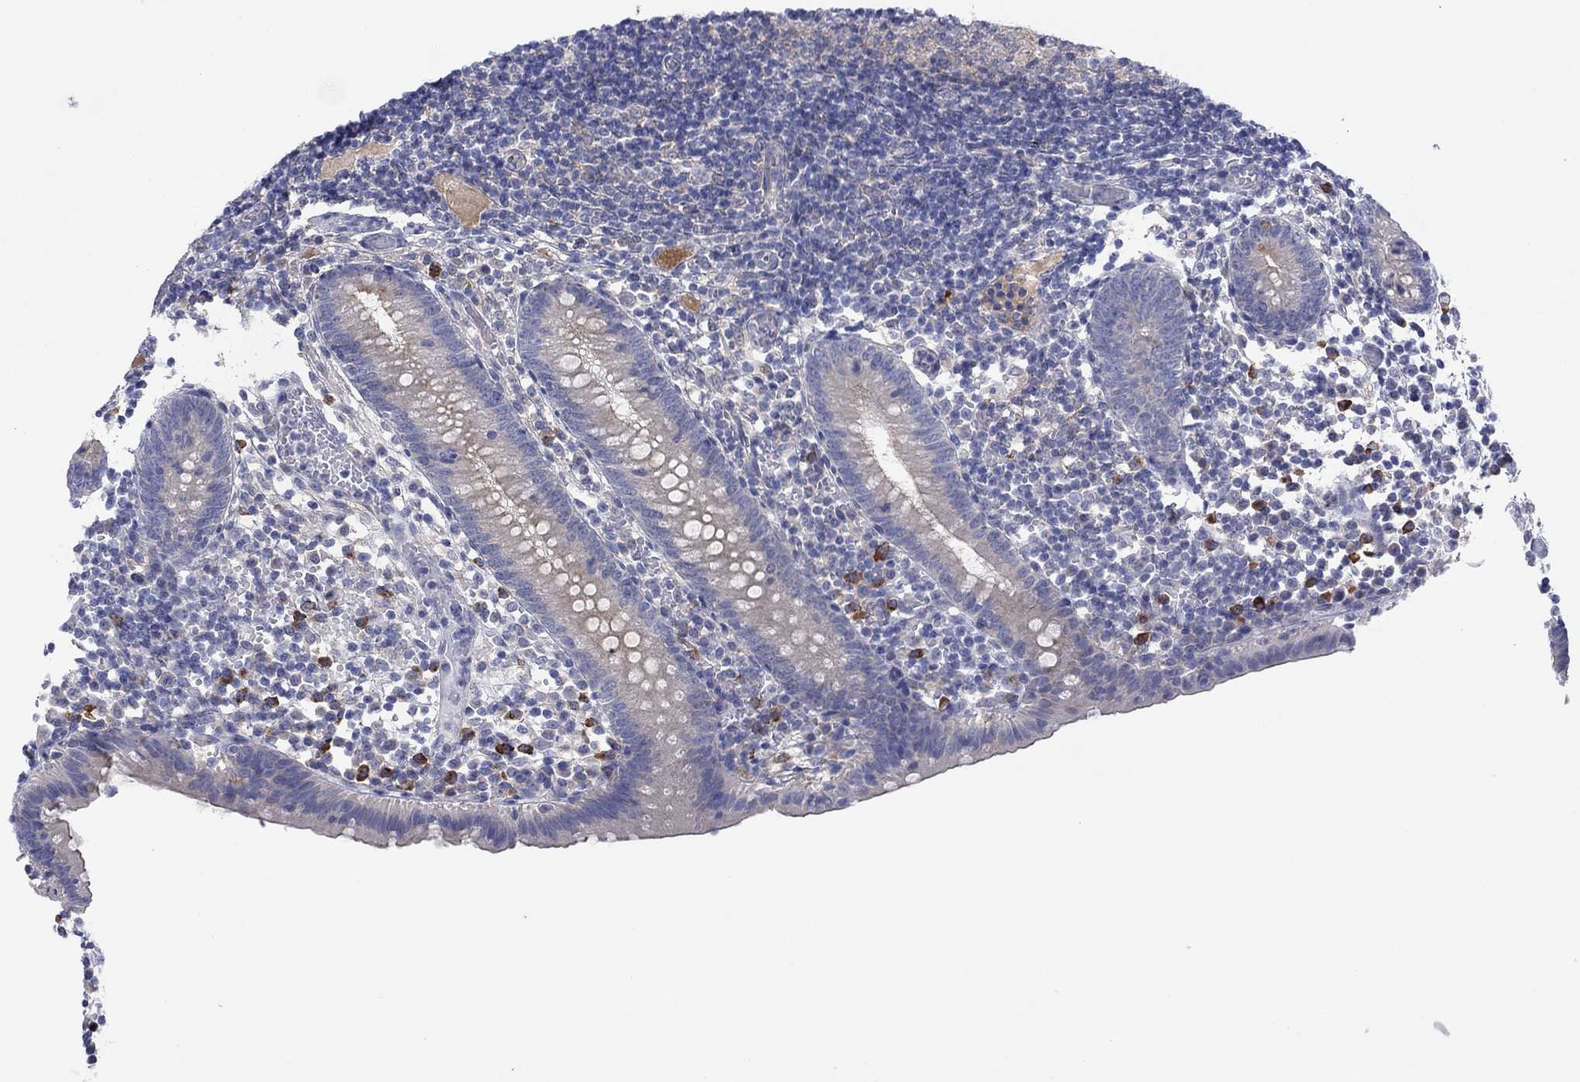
{"staining": {"intensity": "weak", "quantity": "<25%", "location": "cytoplasmic/membranous"}, "tissue": "appendix", "cell_type": "Glandular cells", "image_type": "normal", "snomed": [{"axis": "morphology", "description": "Normal tissue, NOS"}, {"axis": "topography", "description": "Appendix"}], "caption": "An immunohistochemistry micrograph of unremarkable appendix is shown. There is no staining in glandular cells of appendix. The staining is performed using DAB (3,3'-diaminobenzidine) brown chromogen with nuclei counter-stained in using hematoxylin.", "gene": "PLCL2", "patient": {"sex": "female", "age": 40}}